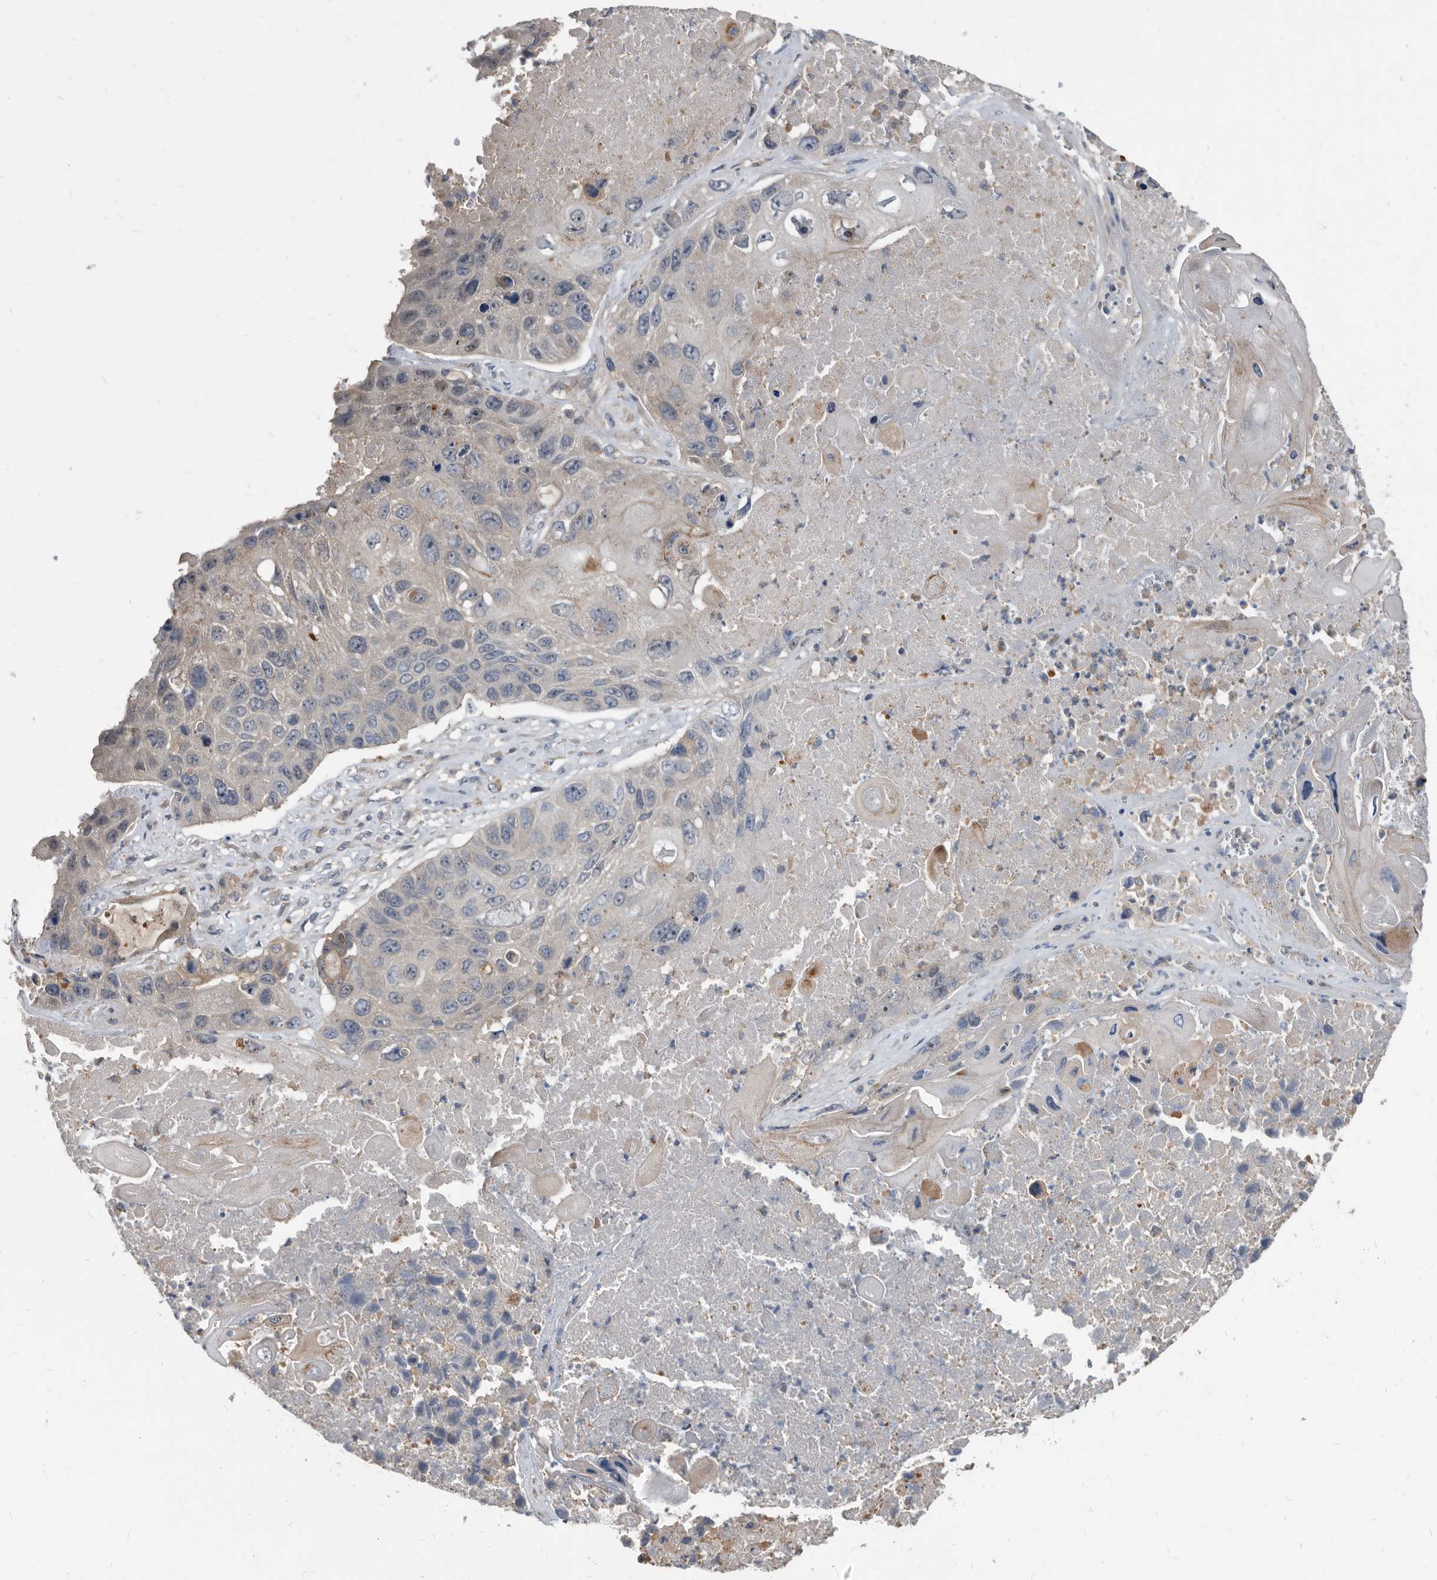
{"staining": {"intensity": "negative", "quantity": "none", "location": "none"}, "tissue": "lung cancer", "cell_type": "Tumor cells", "image_type": "cancer", "snomed": [{"axis": "morphology", "description": "Squamous cell carcinoma, NOS"}, {"axis": "topography", "description": "Lung"}], "caption": "Human lung squamous cell carcinoma stained for a protein using IHC demonstrates no staining in tumor cells.", "gene": "APEH", "patient": {"sex": "male", "age": 61}}